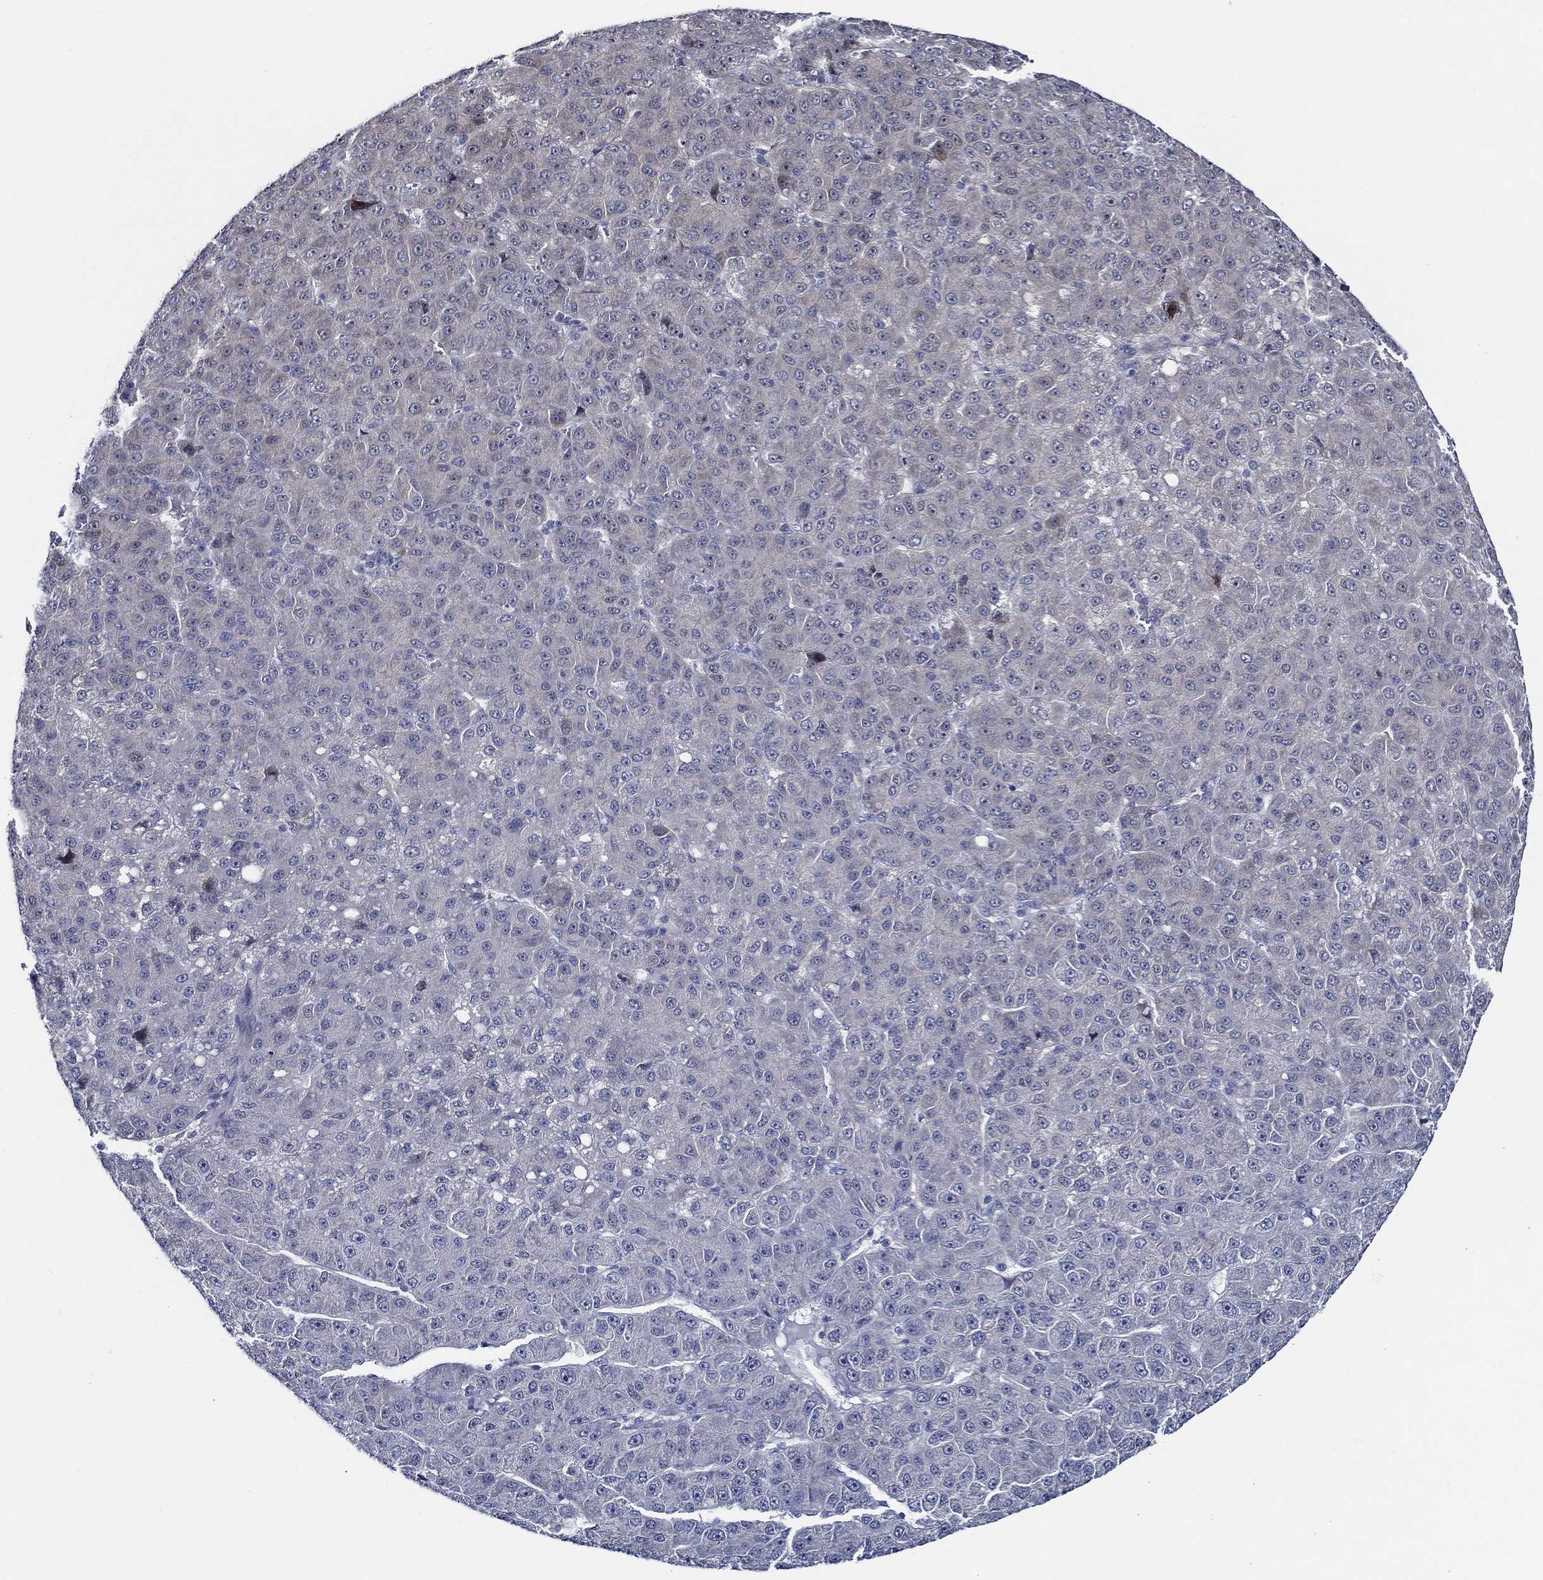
{"staining": {"intensity": "negative", "quantity": "none", "location": "none"}, "tissue": "liver cancer", "cell_type": "Tumor cells", "image_type": "cancer", "snomed": [{"axis": "morphology", "description": "Carcinoma, Hepatocellular, NOS"}, {"axis": "topography", "description": "Liver"}], "caption": "There is no significant staining in tumor cells of liver cancer (hepatocellular carcinoma).", "gene": "C8orf48", "patient": {"sex": "male", "age": 67}}